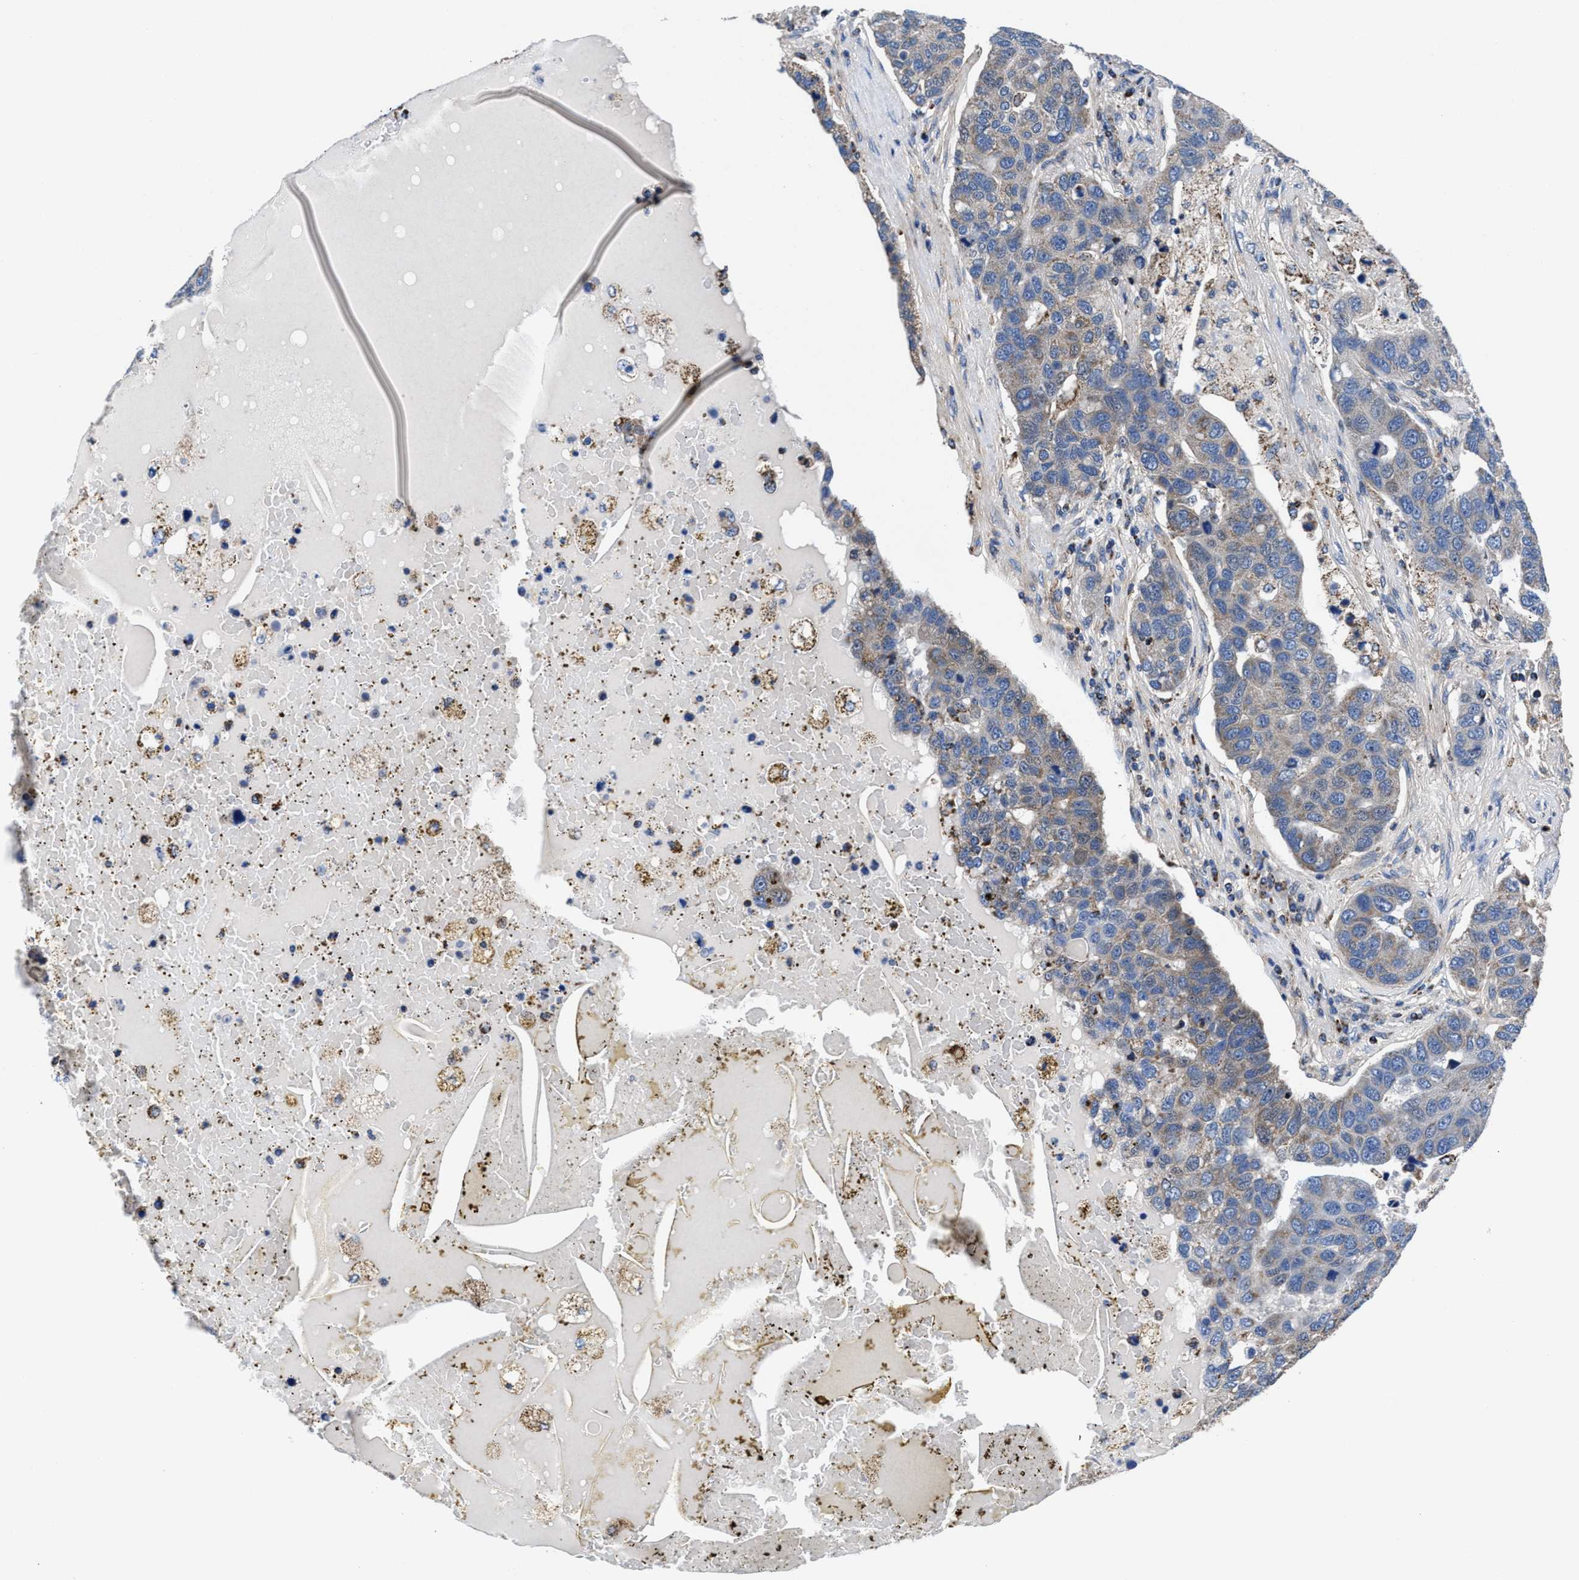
{"staining": {"intensity": "moderate", "quantity": "<25%", "location": "cytoplasmic/membranous"}, "tissue": "pancreatic cancer", "cell_type": "Tumor cells", "image_type": "cancer", "snomed": [{"axis": "morphology", "description": "Adenocarcinoma, NOS"}, {"axis": "topography", "description": "Pancreas"}], "caption": "There is low levels of moderate cytoplasmic/membranous staining in tumor cells of pancreatic adenocarcinoma, as demonstrated by immunohistochemical staining (brown color).", "gene": "PRR15L", "patient": {"sex": "female", "age": 61}}